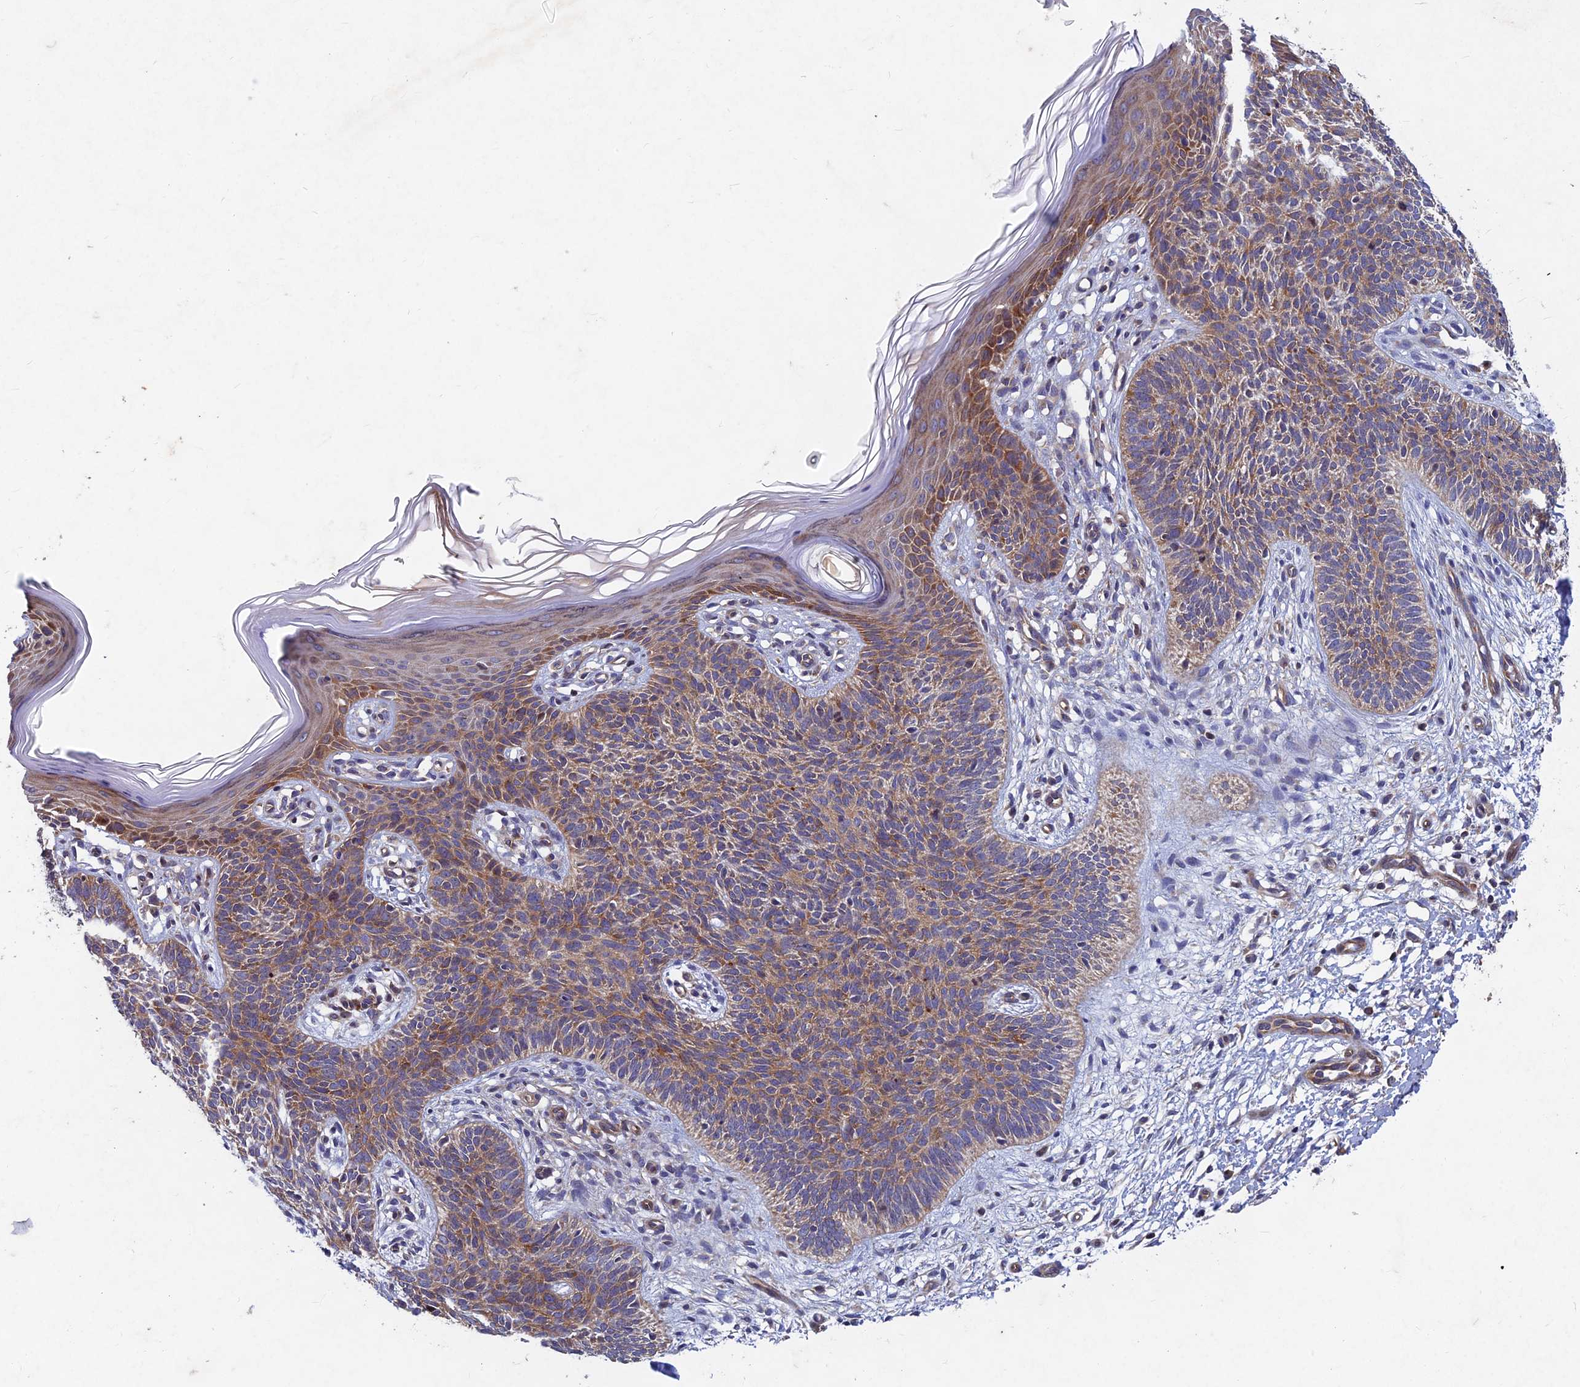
{"staining": {"intensity": "moderate", "quantity": ">75%", "location": "cytoplasmic/membranous"}, "tissue": "skin cancer", "cell_type": "Tumor cells", "image_type": "cancer", "snomed": [{"axis": "morphology", "description": "Basal cell carcinoma"}, {"axis": "topography", "description": "Skin"}], "caption": "Immunohistochemistry histopathology image of neoplastic tissue: basal cell carcinoma (skin) stained using IHC demonstrates medium levels of moderate protein expression localized specifically in the cytoplasmic/membranous of tumor cells, appearing as a cytoplasmic/membranous brown color.", "gene": "NCAPG", "patient": {"sex": "female", "age": 66}}